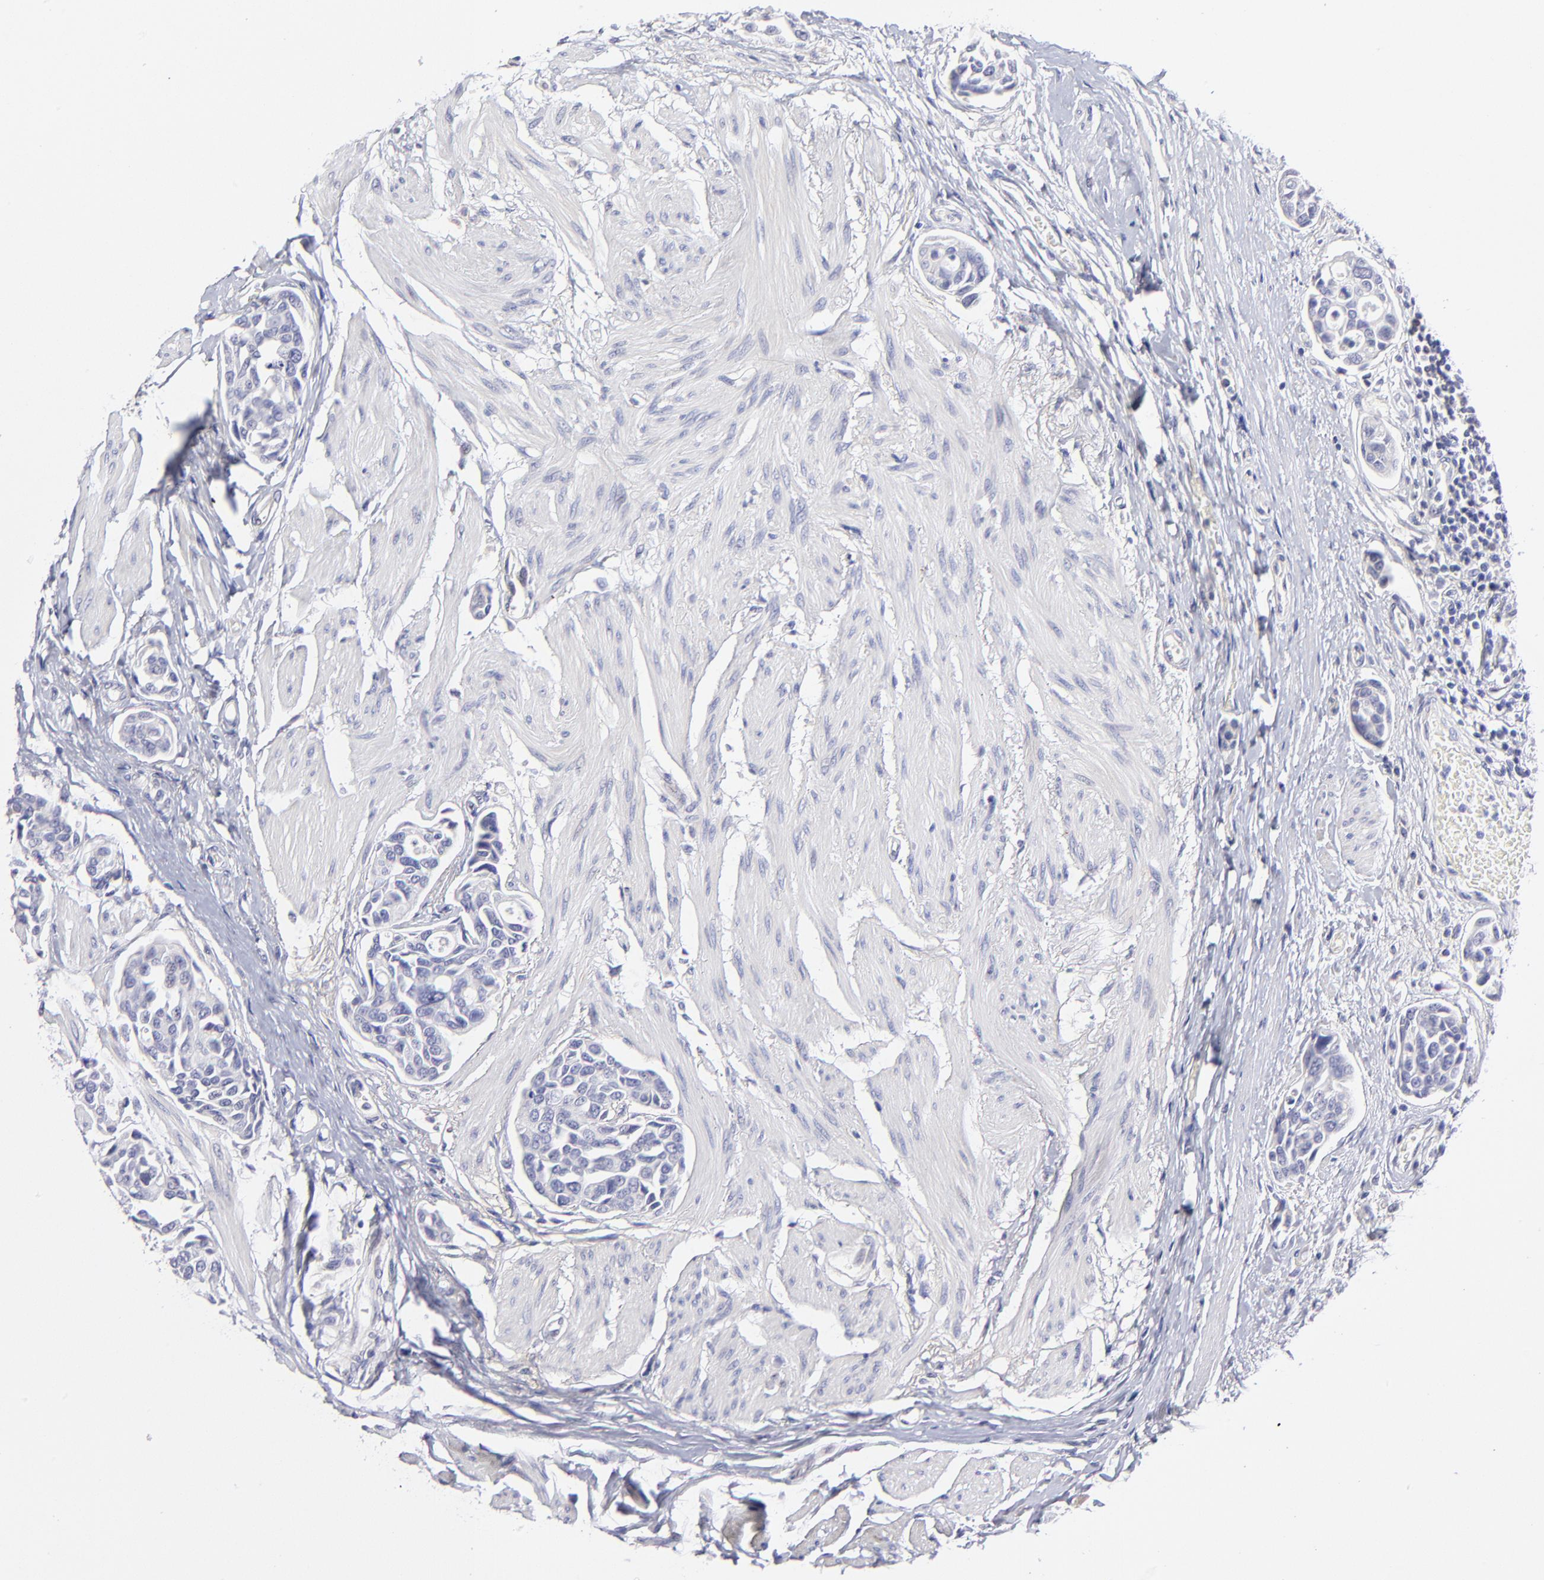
{"staining": {"intensity": "negative", "quantity": "none", "location": "none"}, "tissue": "urothelial cancer", "cell_type": "Tumor cells", "image_type": "cancer", "snomed": [{"axis": "morphology", "description": "Urothelial carcinoma, High grade"}, {"axis": "topography", "description": "Urinary bladder"}], "caption": "IHC photomicrograph of high-grade urothelial carcinoma stained for a protein (brown), which reveals no staining in tumor cells.", "gene": "BTG2", "patient": {"sex": "male", "age": 78}}